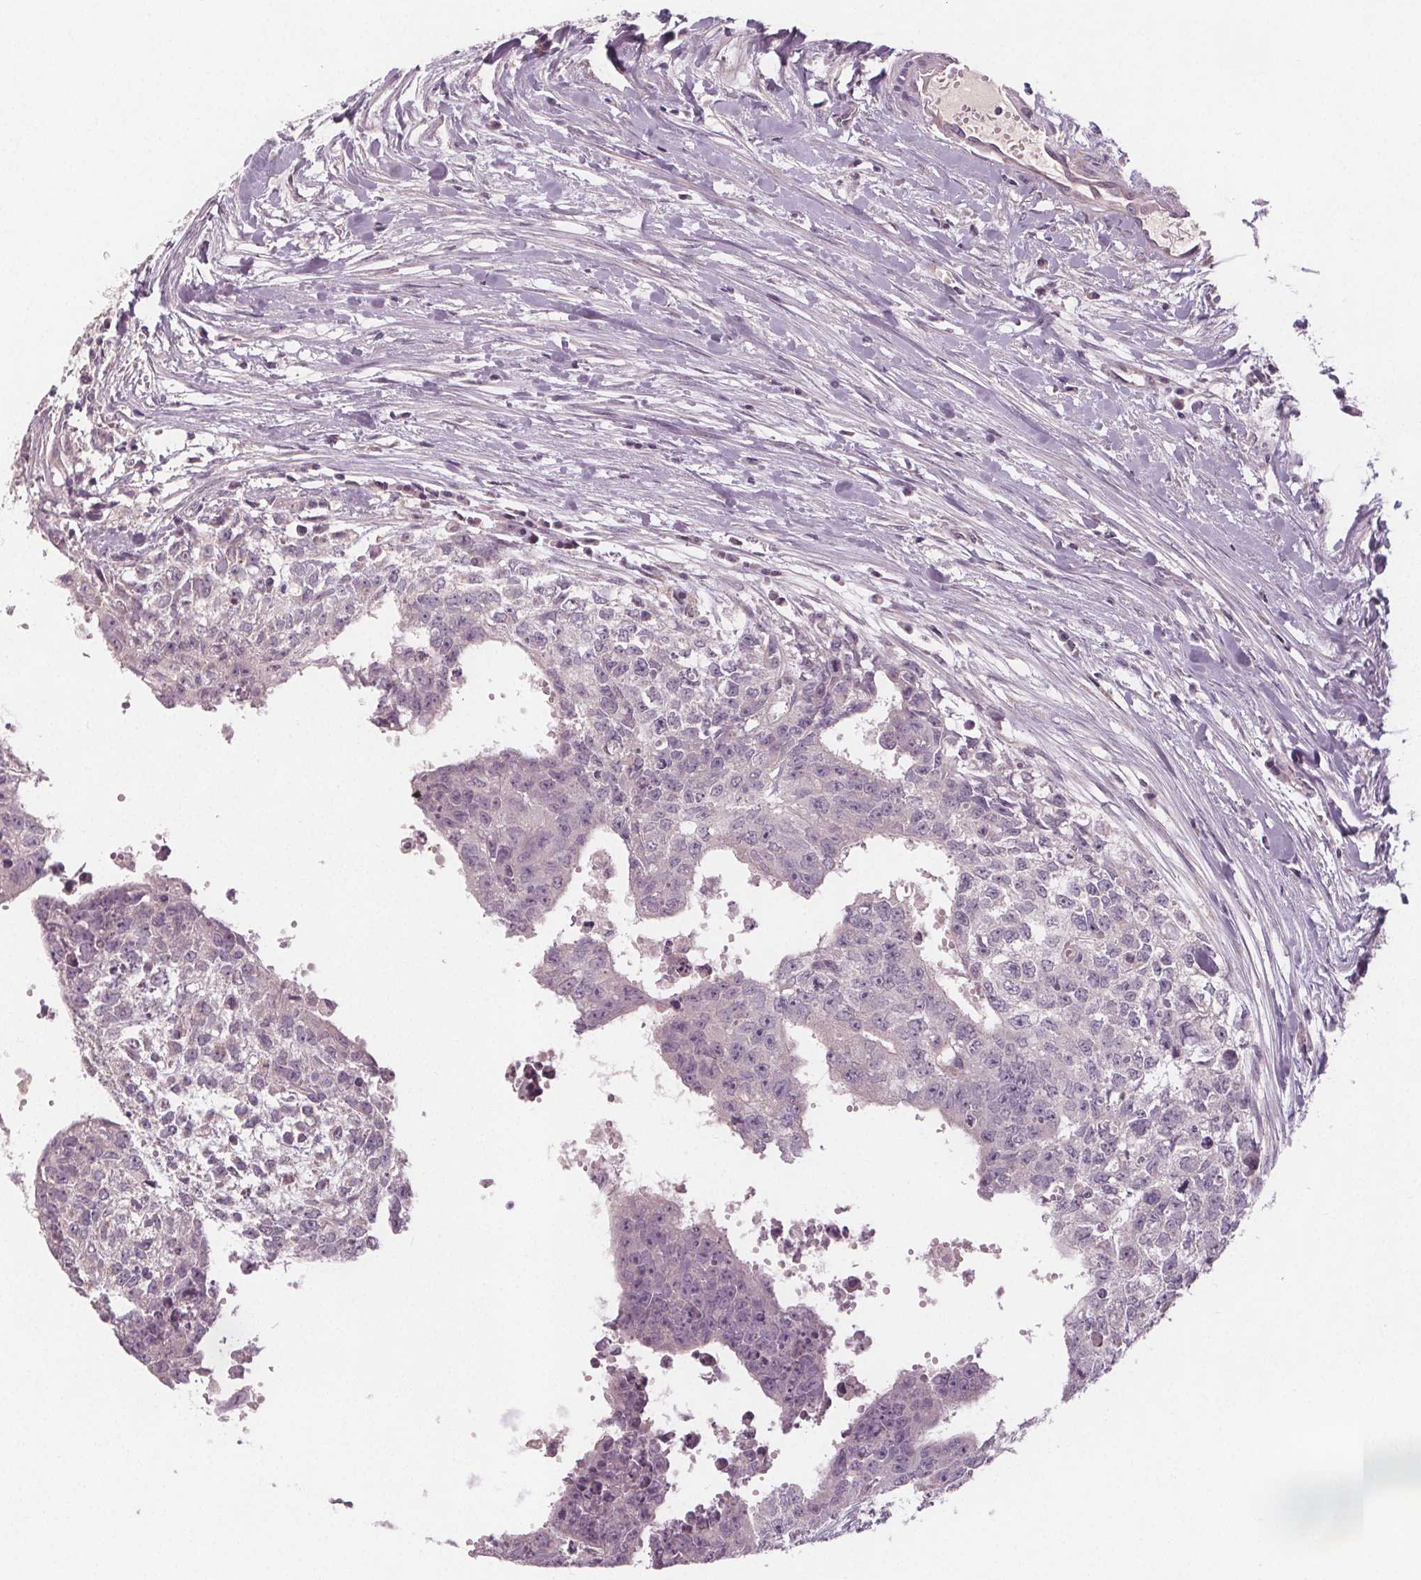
{"staining": {"intensity": "negative", "quantity": "none", "location": "none"}, "tissue": "testis cancer", "cell_type": "Tumor cells", "image_type": "cancer", "snomed": [{"axis": "morphology", "description": "Carcinoma, Embryonal, NOS"}, {"axis": "morphology", "description": "Teratoma, malignant, NOS"}, {"axis": "topography", "description": "Testis"}], "caption": "IHC histopathology image of neoplastic tissue: testis cancer stained with DAB exhibits no significant protein expression in tumor cells.", "gene": "VNN1", "patient": {"sex": "male", "age": 24}}